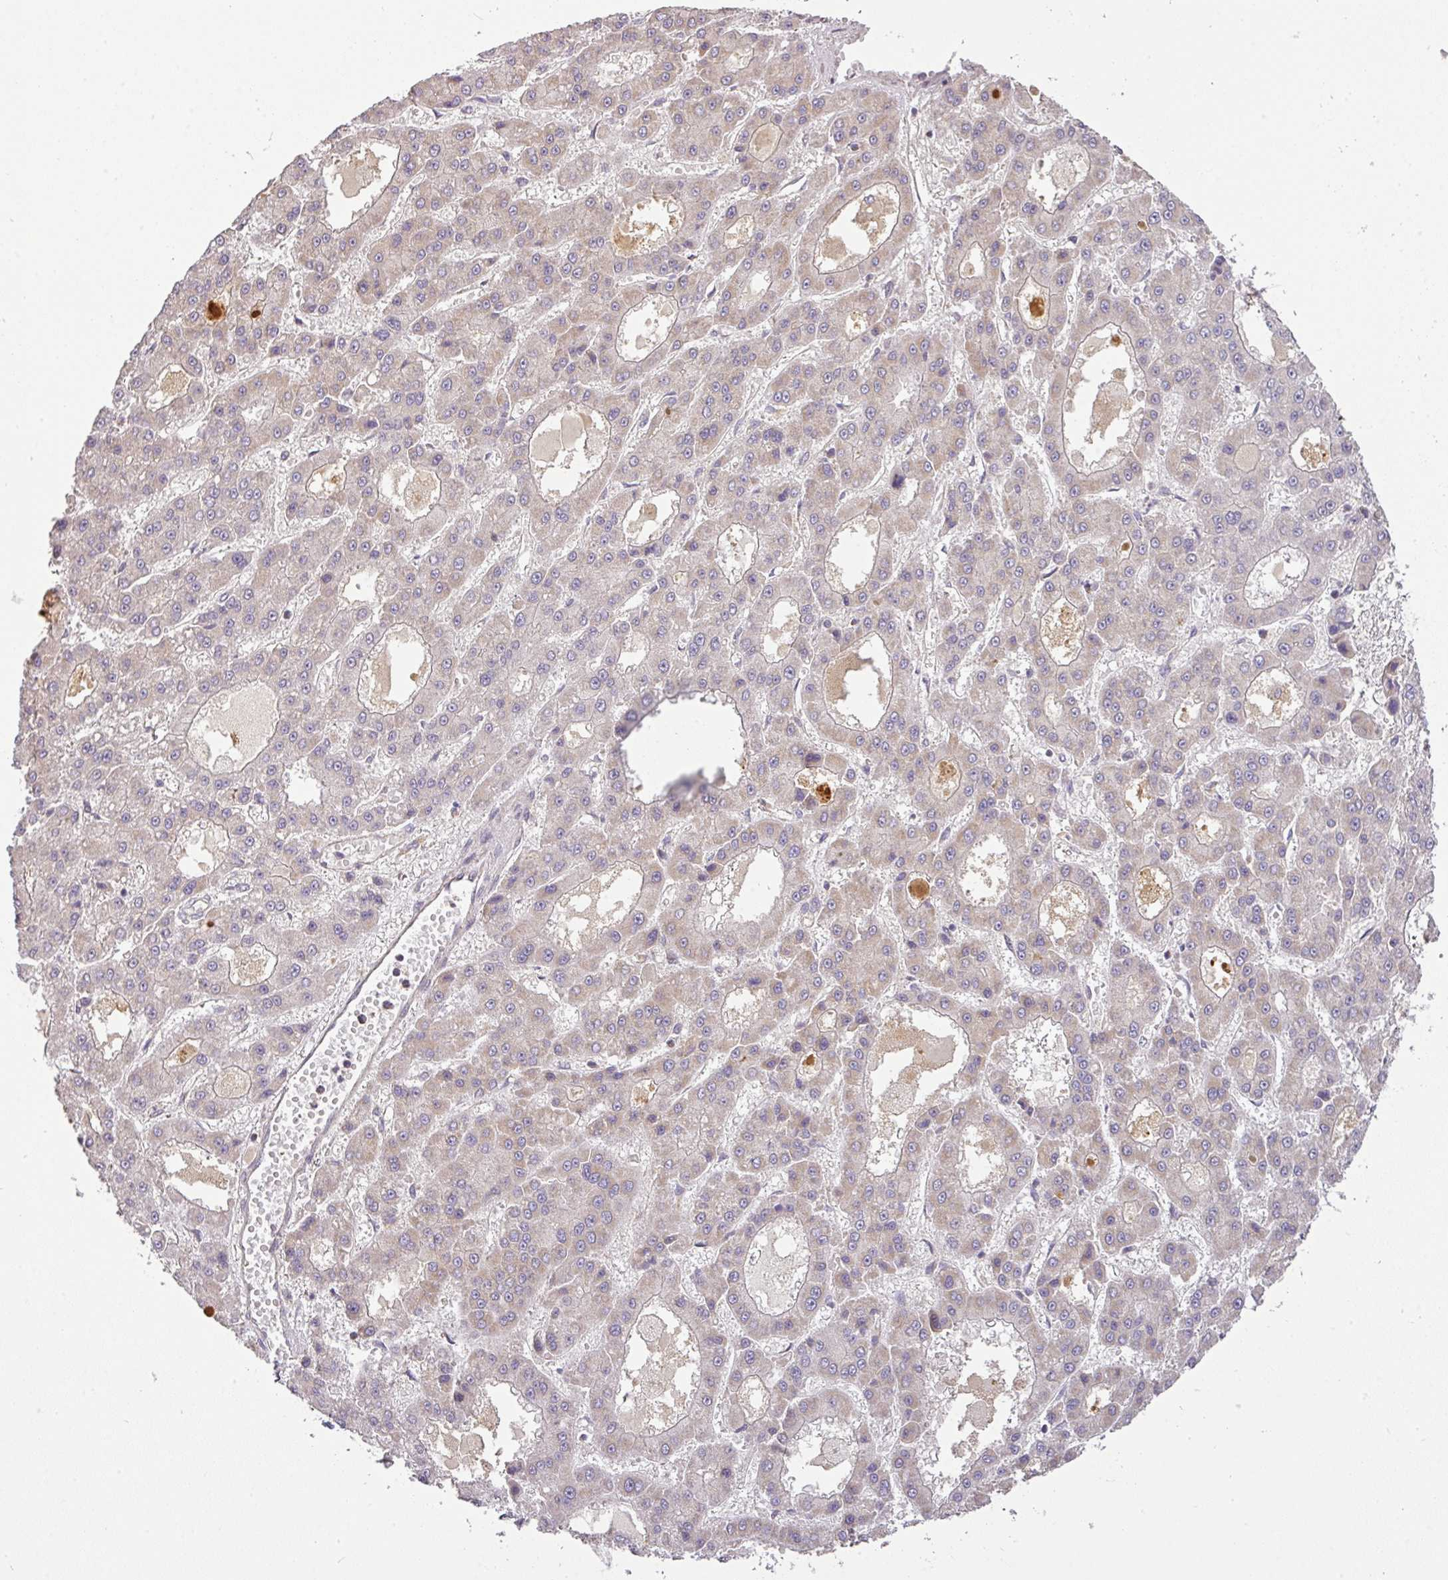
{"staining": {"intensity": "negative", "quantity": "none", "location": "none"}, "tissue": "liver cancer", "cell_type": "Tumor cells", "image_type": "cancer", "snomed": [{"axis": "morphology", "description": "Carcinoma, Hepatocellular, NOS"}, {"axis": "topography", "description": "Liver"}], "caption": "This is a micrograph of IHC staining of liver hepatocellular carcinoma, which shows no staining in tumor cells.", "gene": "TCL1B", "patient": {"sex": "male", "age": 70}}